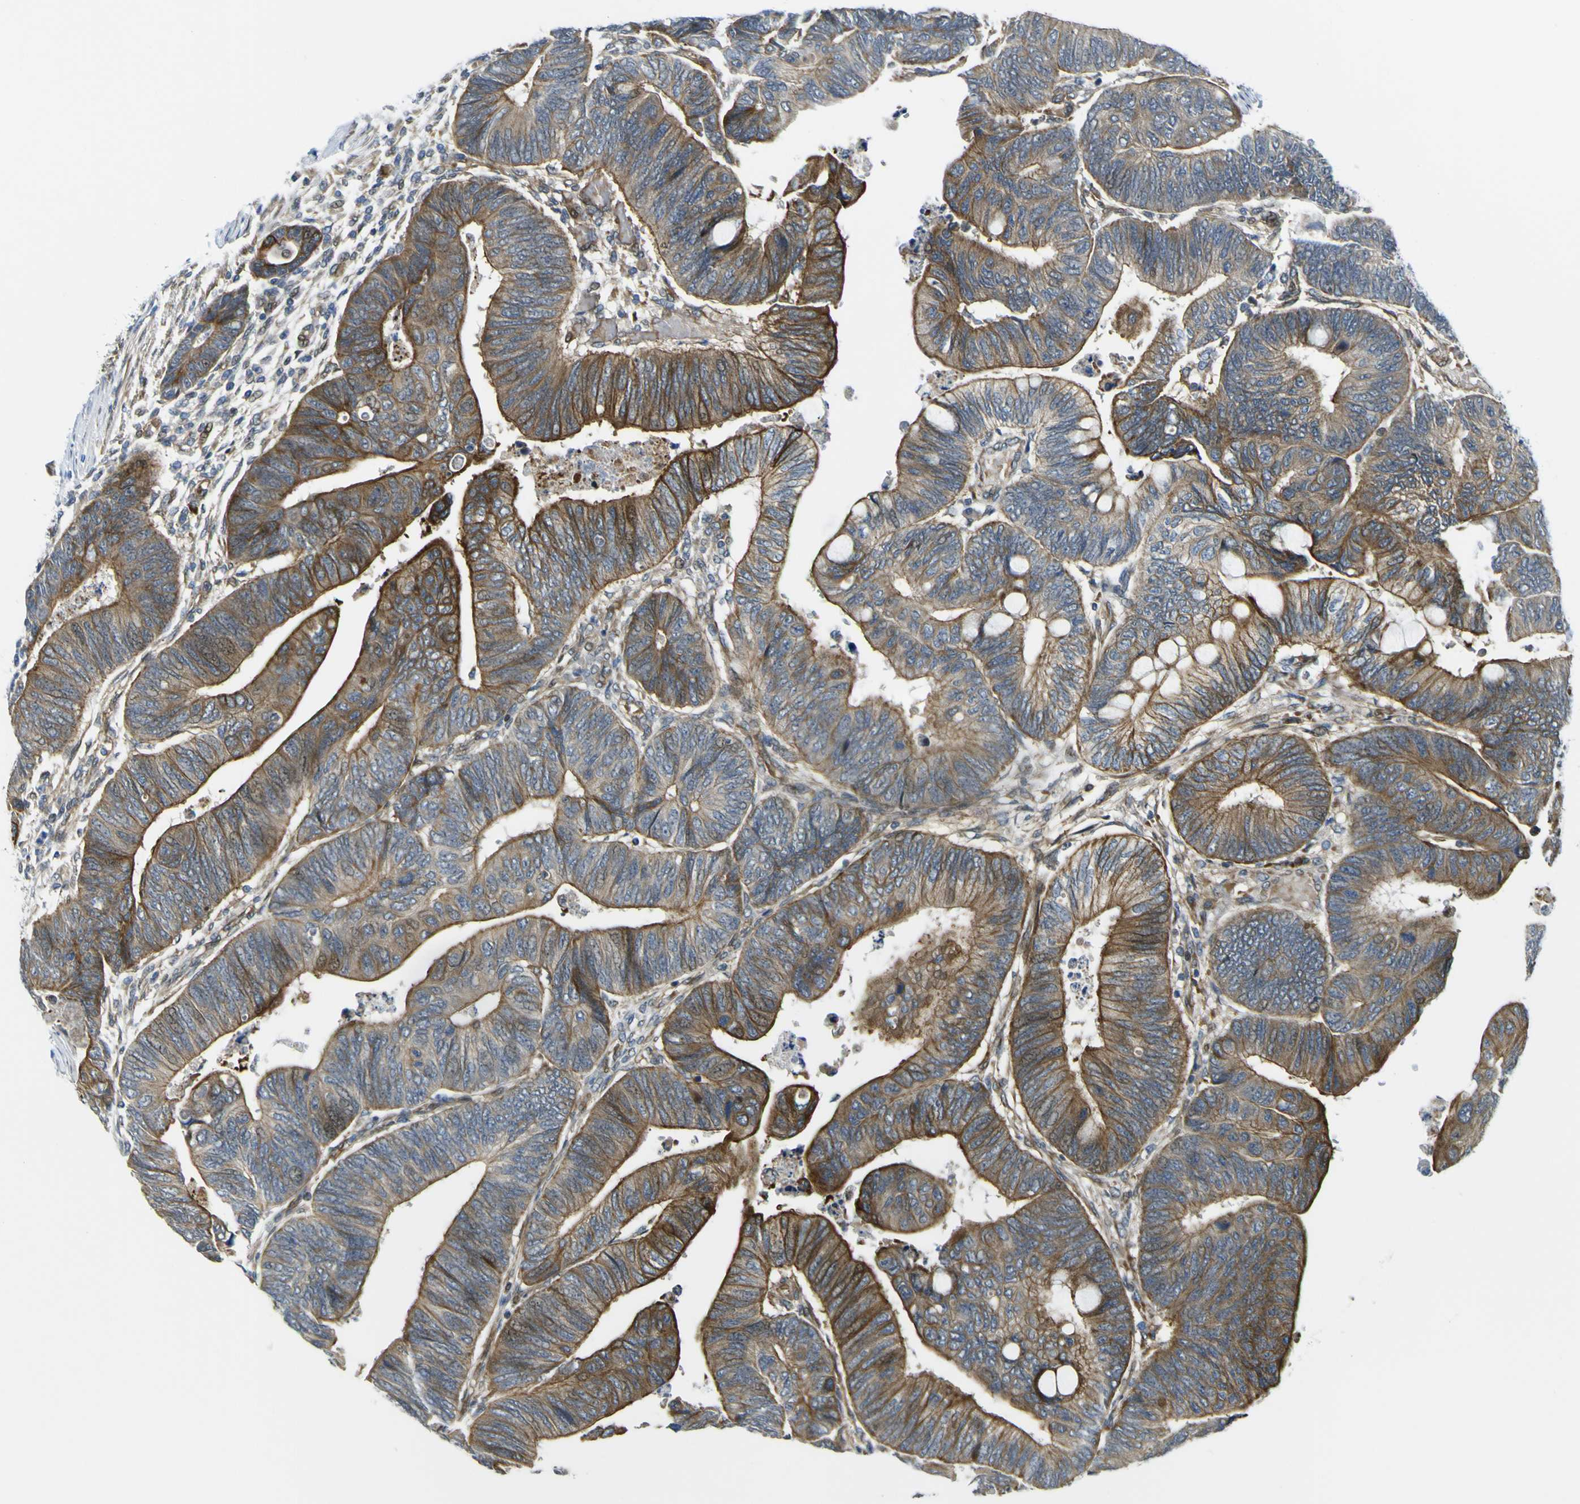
{"staining": {"intensity": "strong", "quantity": ">75%", "location": "cytoplasmic/membranous"}, "tissue": "colorectal cancer", "cell_type": "Tumor cells", "image_type": "cancer", "snomed": [{"axis": "morphology", "description": "Normal tissue, NOS"}, {"axis": "morphology", "description": "Adenocarcinoma, NOS"}, {"axis": "topography", "description": "Rectum"}, {"axis": "topography", "description": "Peripheral nerve tissue"}], "caption": "This photomicrograph demonstrates immunohistochemistry (IHC) staining of human colorectal cancer (adenocarcinoma), with high strong cytoplasmic/membranous positivity in approximately >75% of tumor cells.", "gene": "KDM7A", "patient": {"sex": "male", "age": 92}}